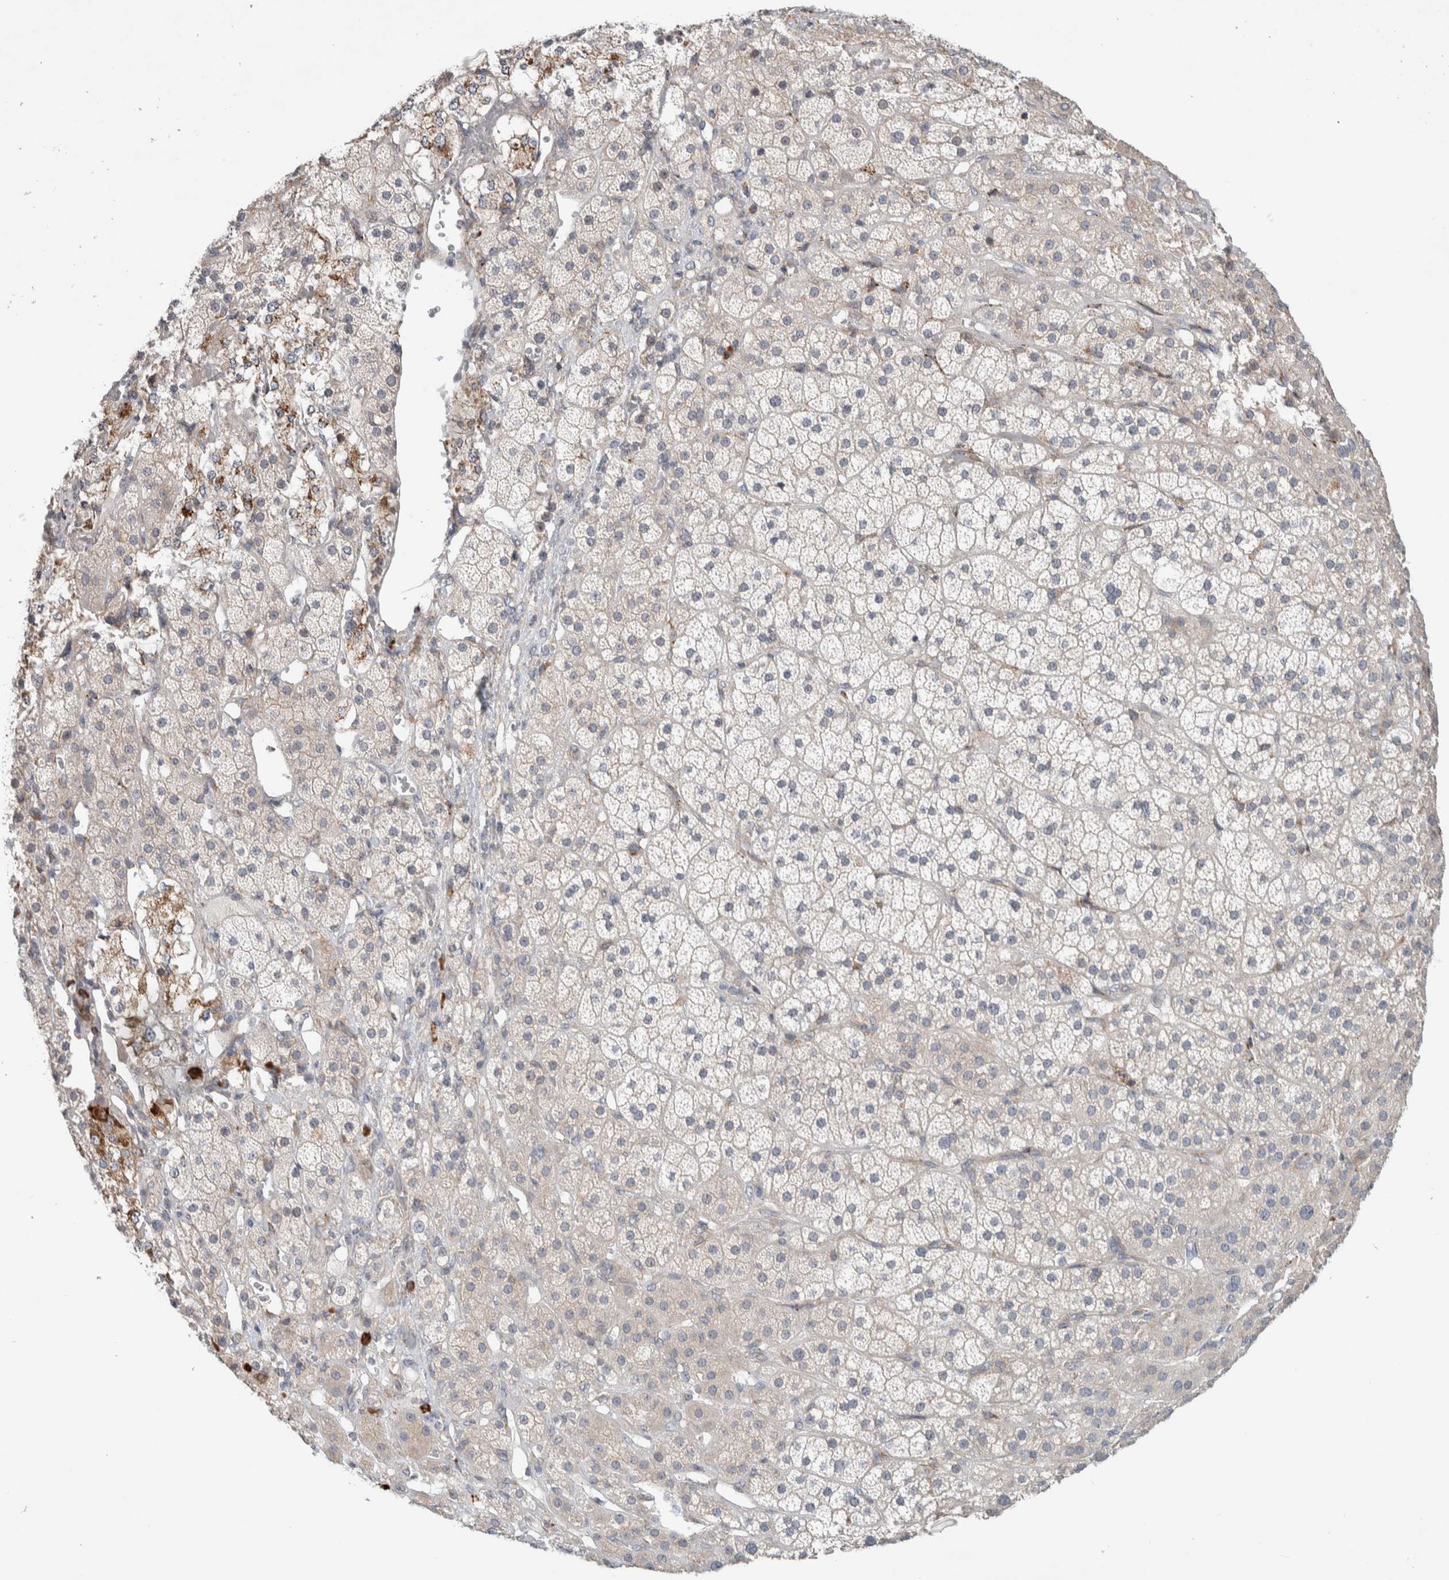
{"staining": {"intensity": "moderate", "quantity": "<25%", "location": "cytoplasmic/membranous"}, "tissue": "adrenal gland", "cell_type": "Glandular cells", "image_type": "normal", "snomed": [{"axis": "morphology", "description": "Normal tissue, NOS"}, {"axis": "topography", "description": "Adrenal gland"}], "caption": "Protein expression analysis of normal adrenal gland shows moderate cytoplasmic/membranous expression in about <25% of glandular cells. The staining was performed using DAB (3,3'-diaminobenzidine), with brown indicating positive protein expression. Nuclei are stained blue with hematoxylin.", "gene": "ADCY8", "patient": {"sex": "male", "age": 57}}